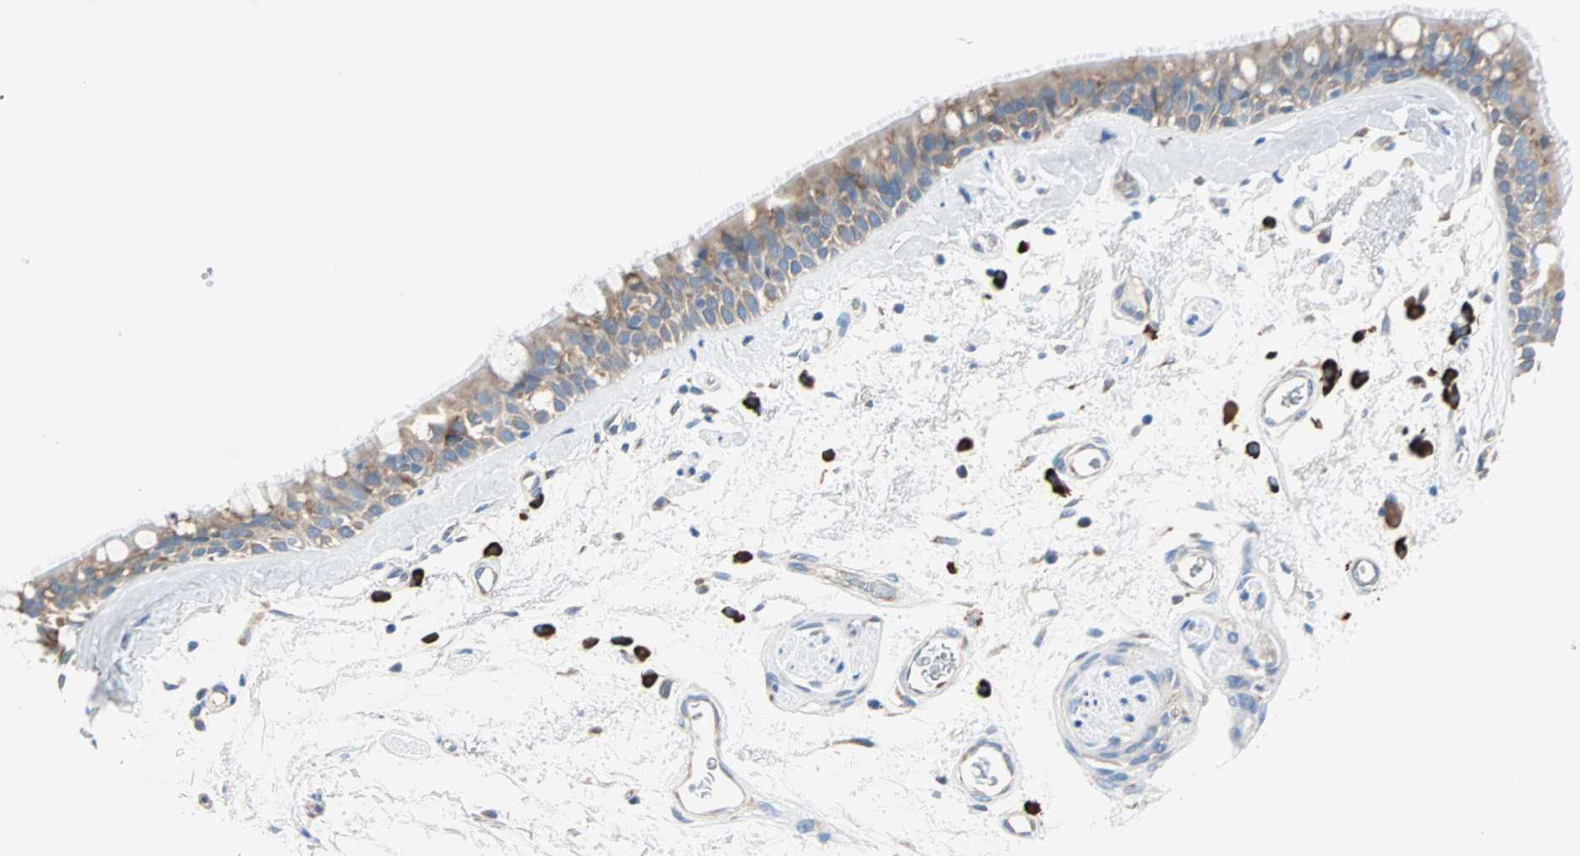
{"staining": {"intensity": "moderate", "quantity": ">75%", "location": "cytoplasmic/membranous"}, "tissue": "bronchus", "cell_type": "Respiratory epithelial cells", "image_type": "normal", "snomed": [{"axis": "morphology", "description": "Normal tissue, NOS"}, {"axis": "morphology", "description": "Adenocarcinoma, NOS"}, {"axis": "topography", "description": "Bronchus"}, {"axis": "topography", "description": "Lung"}], "caption": "Benign bronchus was stained to show a protein in brown. There is medium levels of moderate cytoplasmic/membranous staining in approximately >75% of respiratory epithelial cells.", "gene": "PLCXD1", "patient": {"sex": "female", "age": 54}}